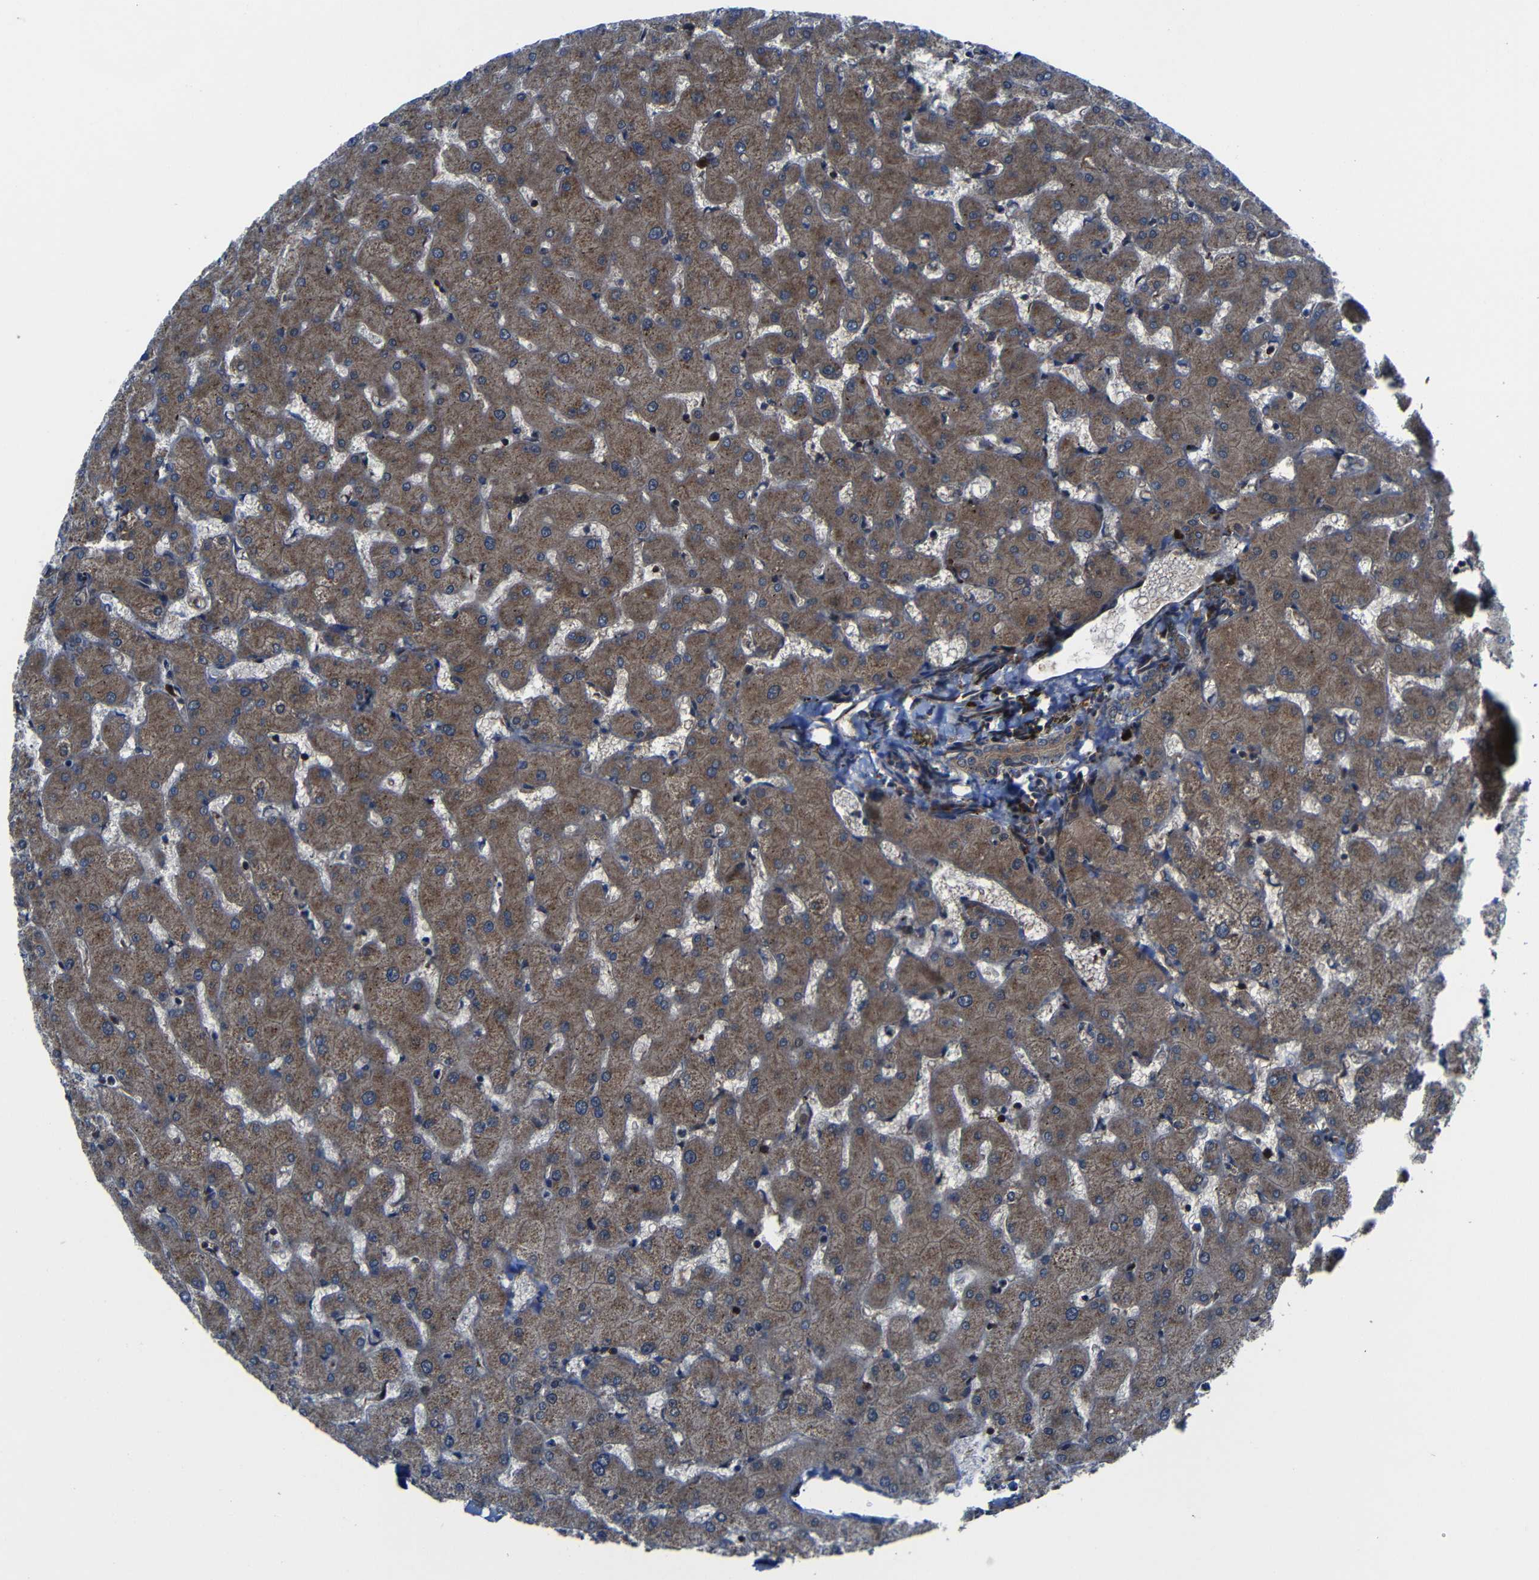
{"staining": {"intensity": "moderate", "quantity": ">75%", "location": "cytoplasmic/membranous"}, "tissue": "liver", "cell_type": "Cholangiocytes", "image_type": "normal", "snomed": [{"axis": "morphology", "description": "Normal tissue, NOS"}, {"axis": "topography", "description": "Liver"}], "caption": "Normal liver reveals moderate cytoplasmic/membranous positivity in about >75% of cholangiocytes, visualized by immunohistochemistry. The protein of interest is stained brown, and the nuclei are stained in blue (DAB (3,3'-diaminobenzidine) IHC with brightfield microscopy, high magnification).", "gene": "KIAA0513", "patient": {"sex": "female", "age": 63}}